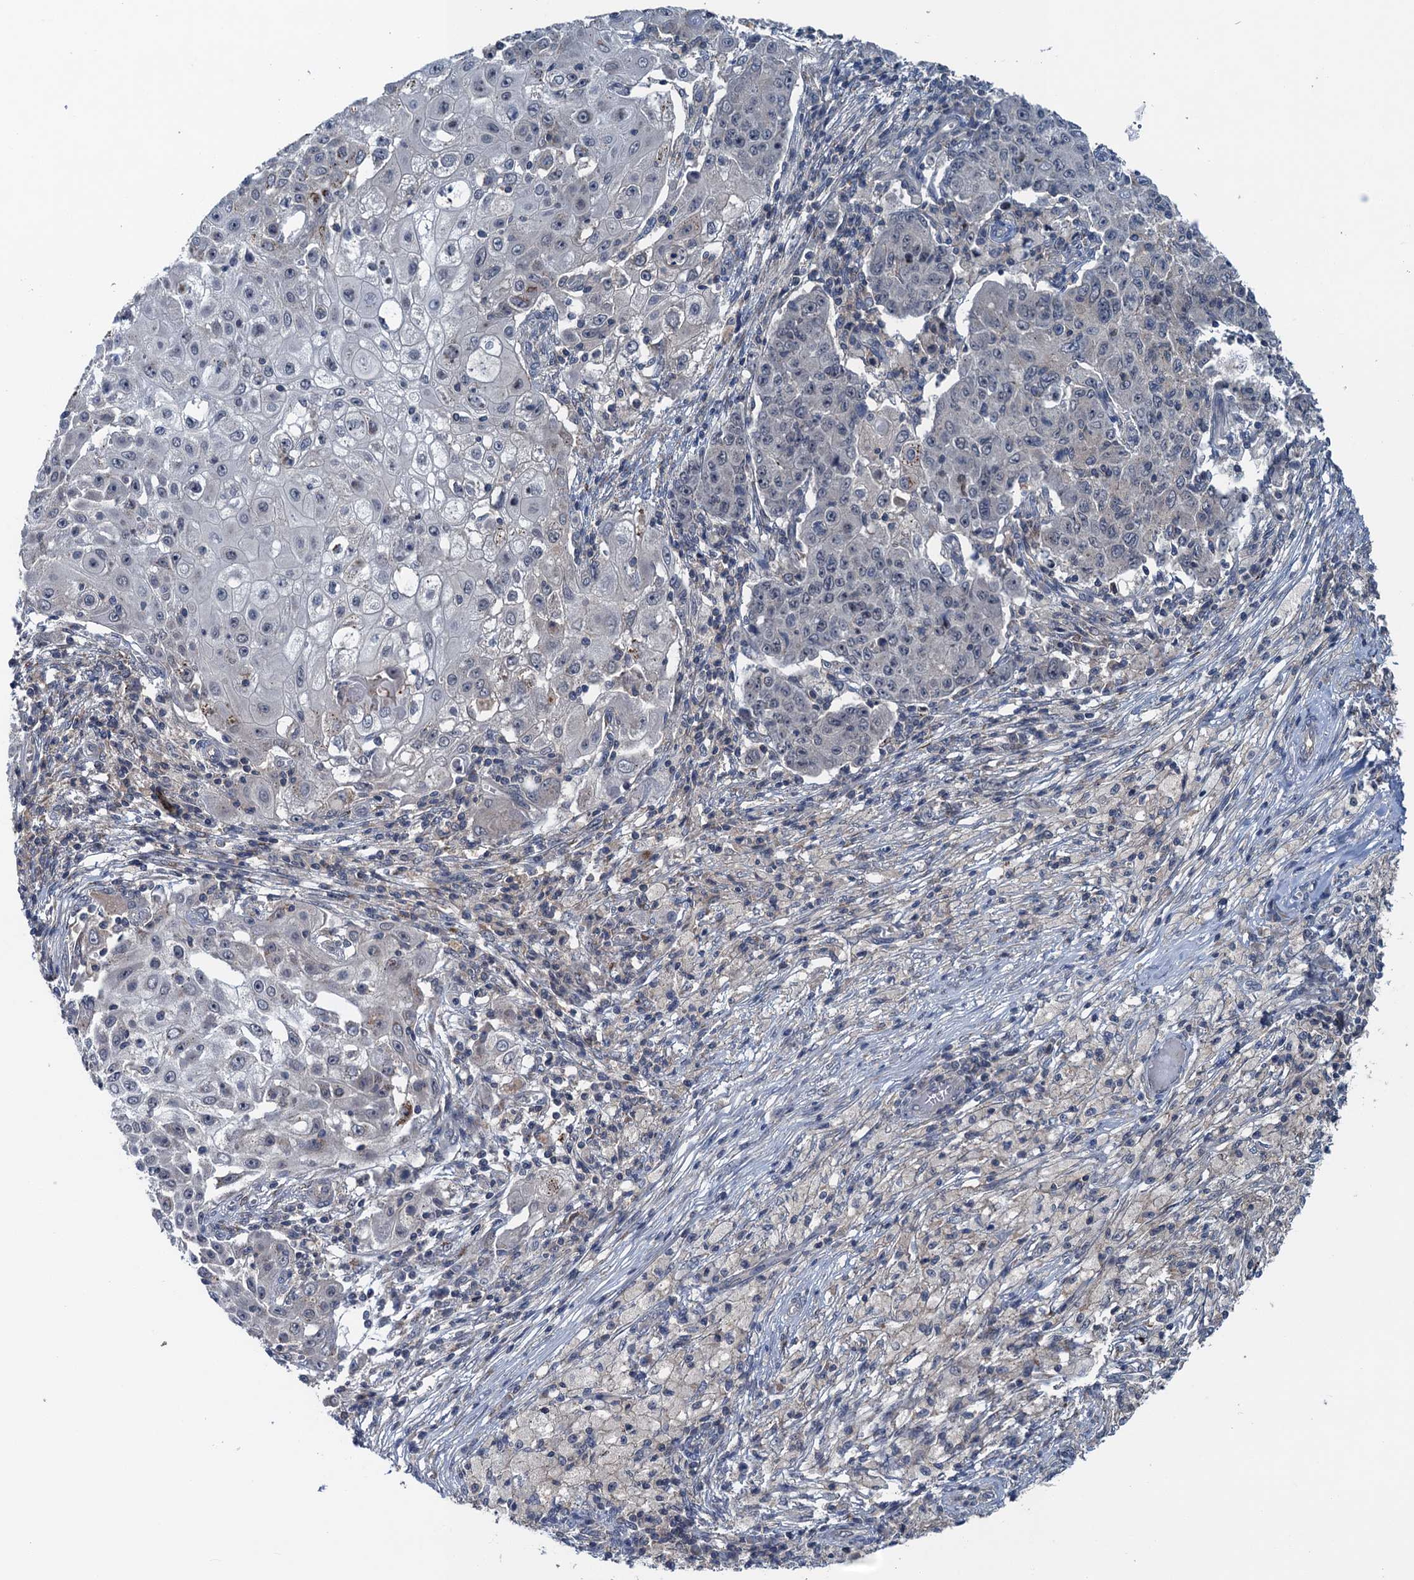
{"staining": {"intensity": "negative", "quantity": "none", "location": "none"}, "tissue": "ovarian cancer", "cell_type": "Tumor cells", "image_type": "cancer", "snomed": [{"axis": "morphology", "description": "Carcinoma, endometroid"}, {"axis": "topography", "description": "Ovary"}], "caption": "High power microscopy image of an immunohistochemistry image of ovarian cancer, revealing no significant expression in tumor cells.", "gene": "RNF165", "patient": {"sex": "female", "age": 42}}